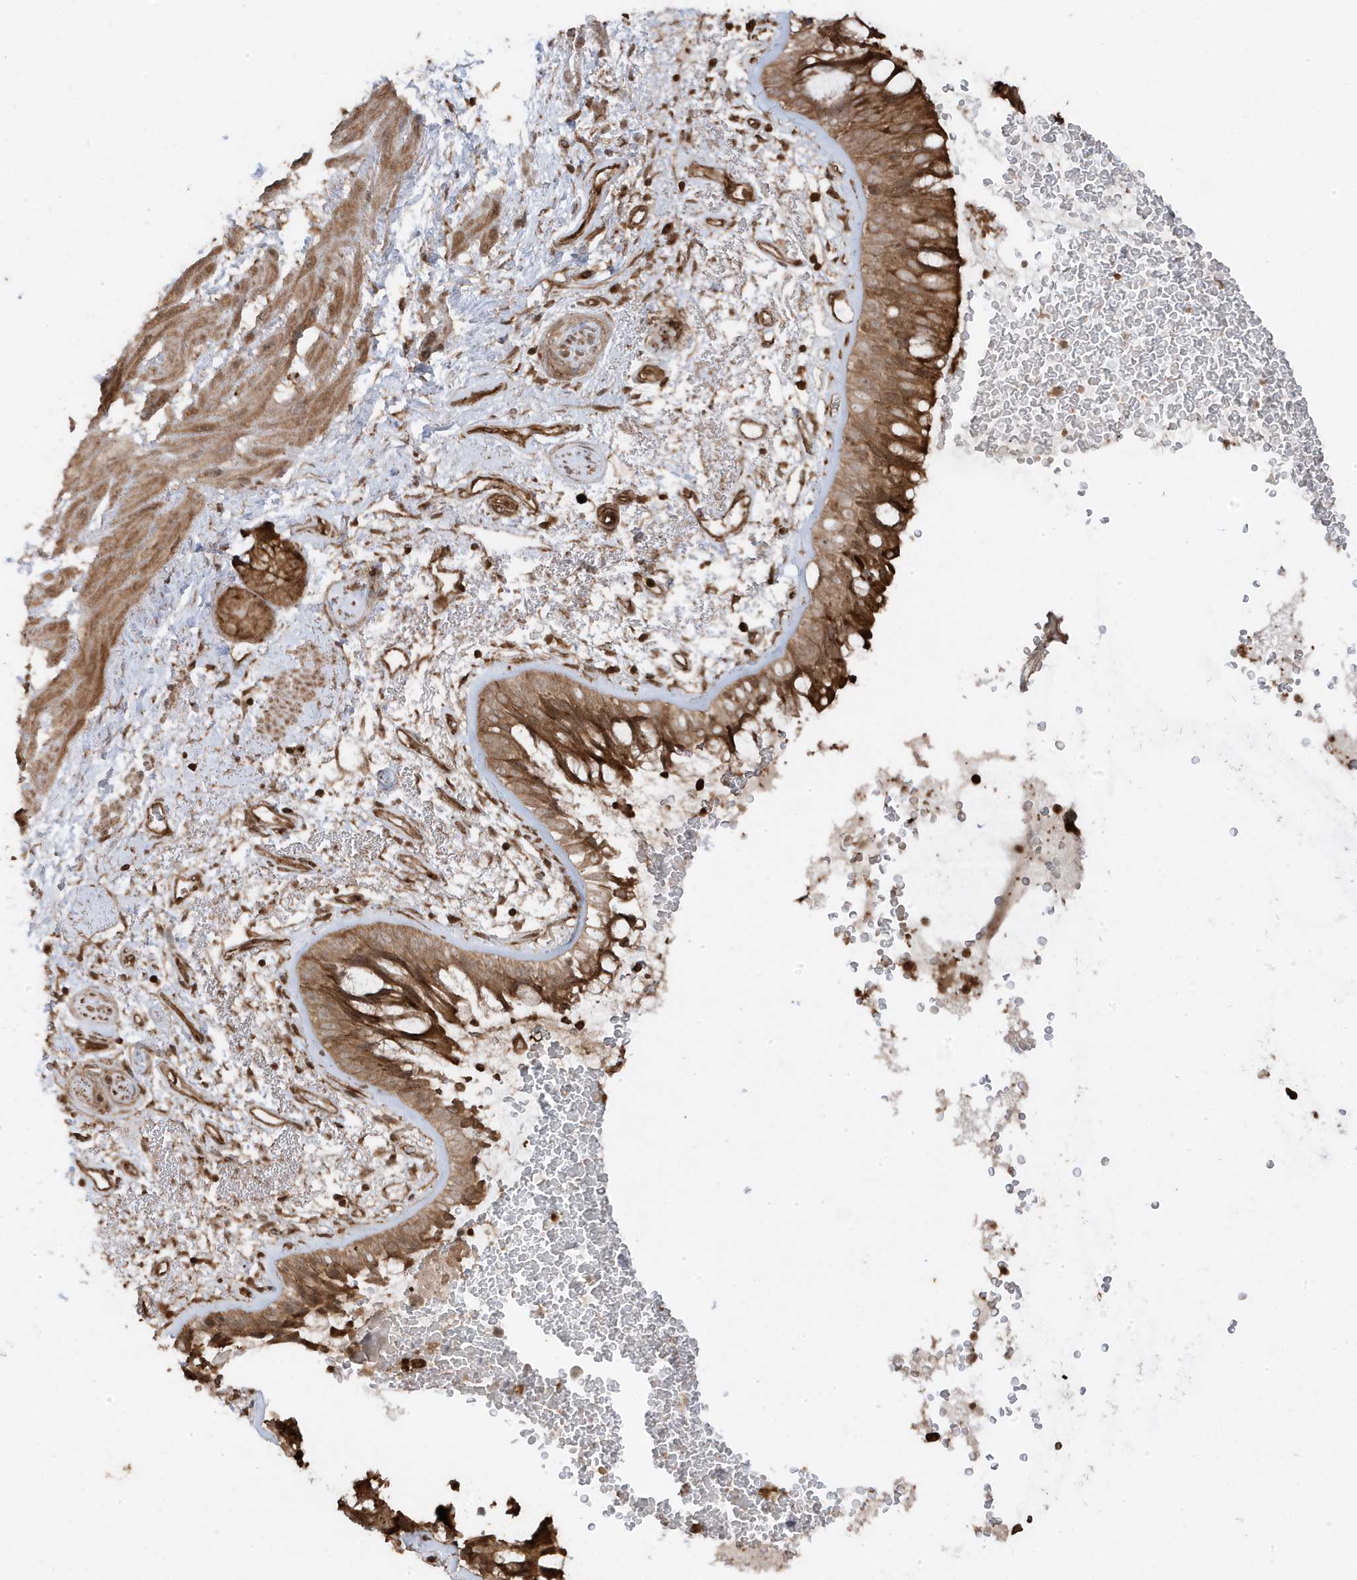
{"staining": {"intensity": "strong", "quantity": ">75%", "location": "cytoplasmic/membranous"}, "tissue": "bronchus", "cell_type": "Respiratory epithelial cells", "image_type": "normal", "snomed": [{"axis": "morphology", "description": "Normal tissue, NOS"}, {"axis": "morphology", "description": "Squamous cell carcinoma, NOS"}, {"axis": "topography", "description": "Lymph node"}, {"axis": "topography", "description": "Bronchus"}, {"axis": "topography", "description": "Lung"}], "caption": "The image displays a brown stain indicating the presence of a protein in the cytoplasmic/membranous of respiratory epithelial cells in bronchus.", "gene": "ASAP1", "patient": {"sex": "male", "age": 66}}